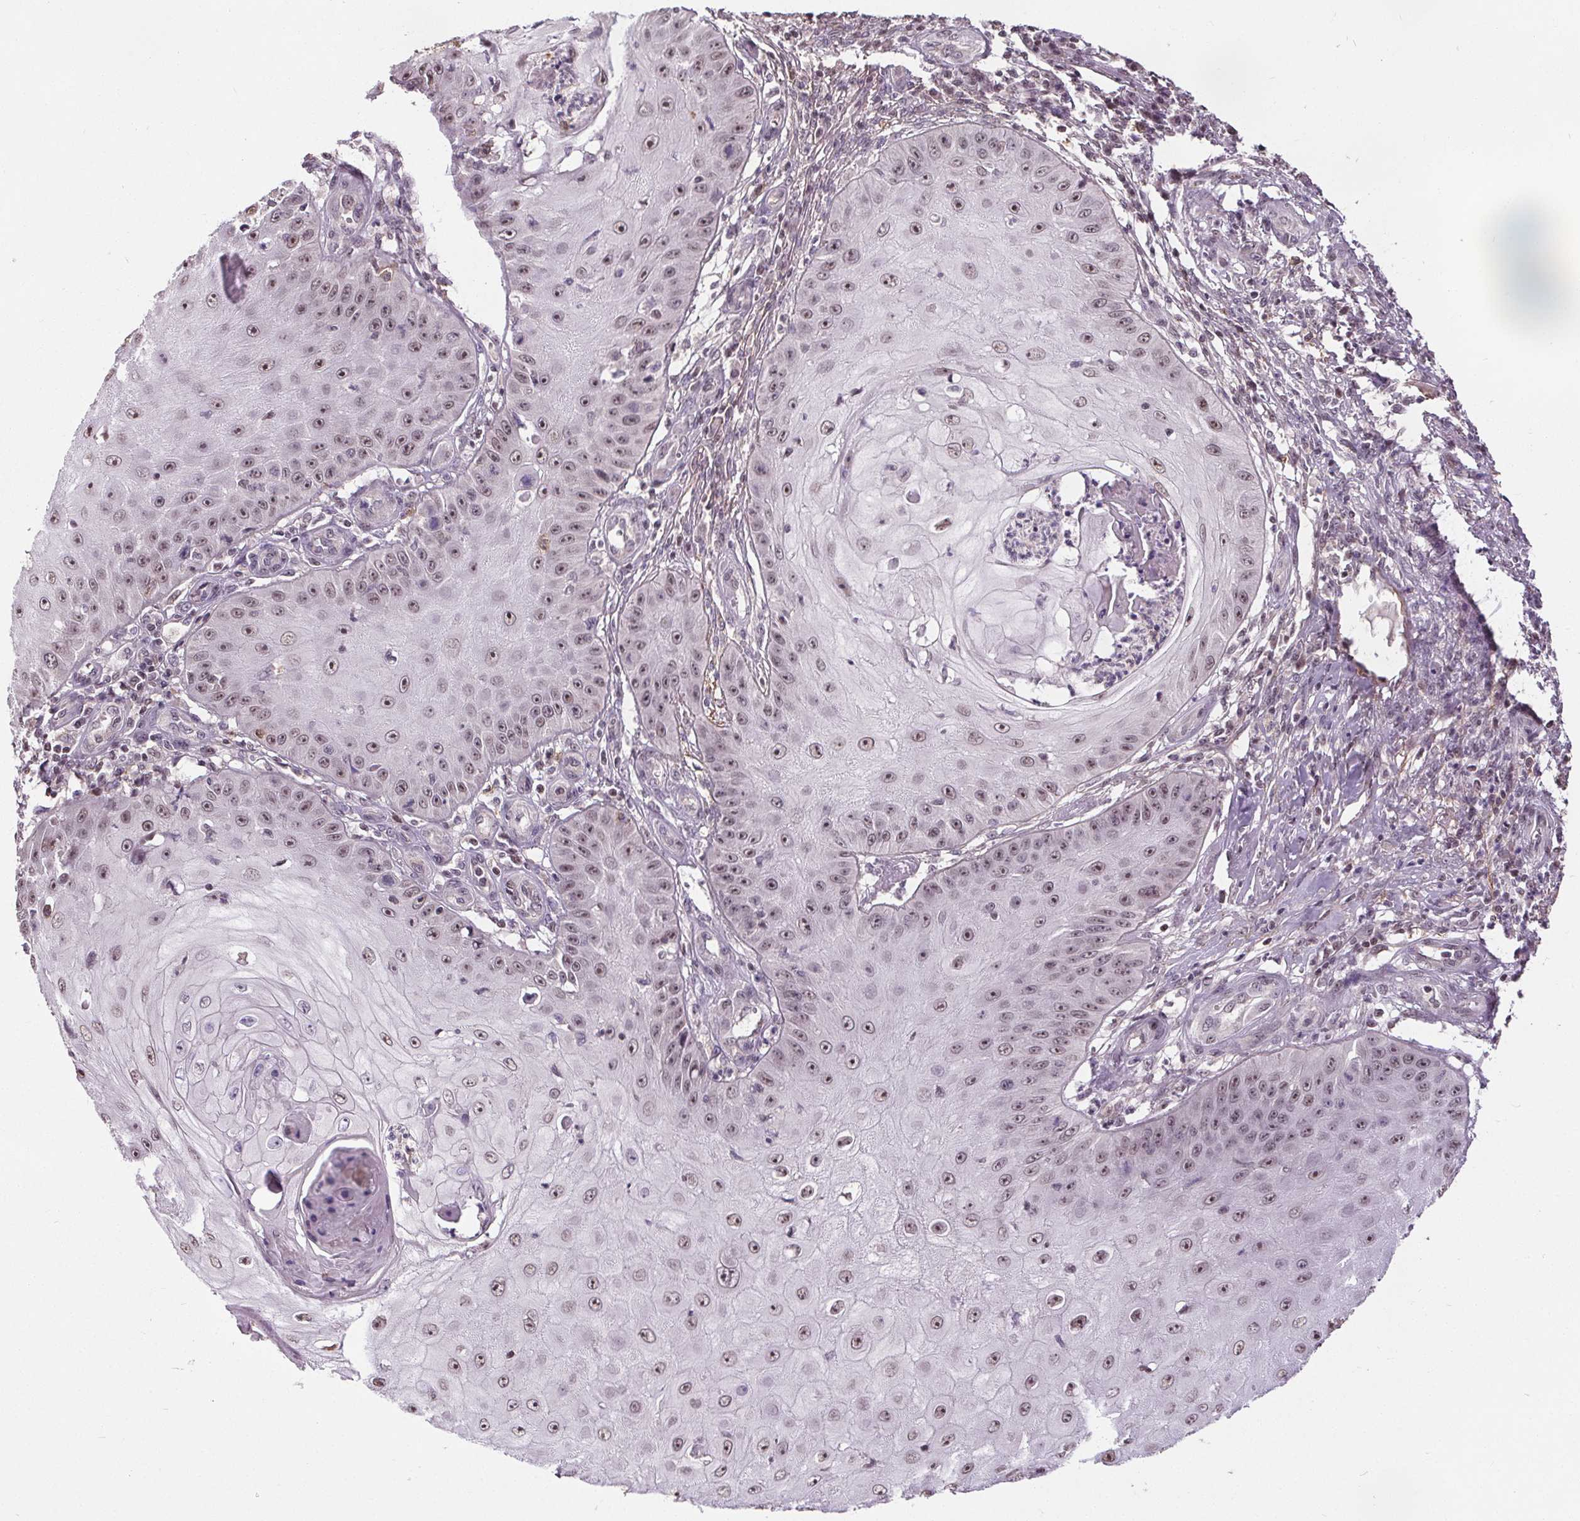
{"staining": {"intensity": "moderate", "quantity": ">75%", "location": "nuclear"}, "tissue": "skin cancer", "cell_type": "Tumor cells", "image_type": "cancer", "snomed": [{"axis": "morphology", "description": "Squamous cell carcinoma, NOS"}, {"axis": "topography", "description": "Skin"}], "caption": "Immunohistochemistry micrograph of skin squamous cell carcinoma stained for a protein (brown), which shows medium levels of moderate nuclear staining in about >75% of tumor cells.", "gene": "KIAA0232", "patient": {"sex": "male", "age": 70}}